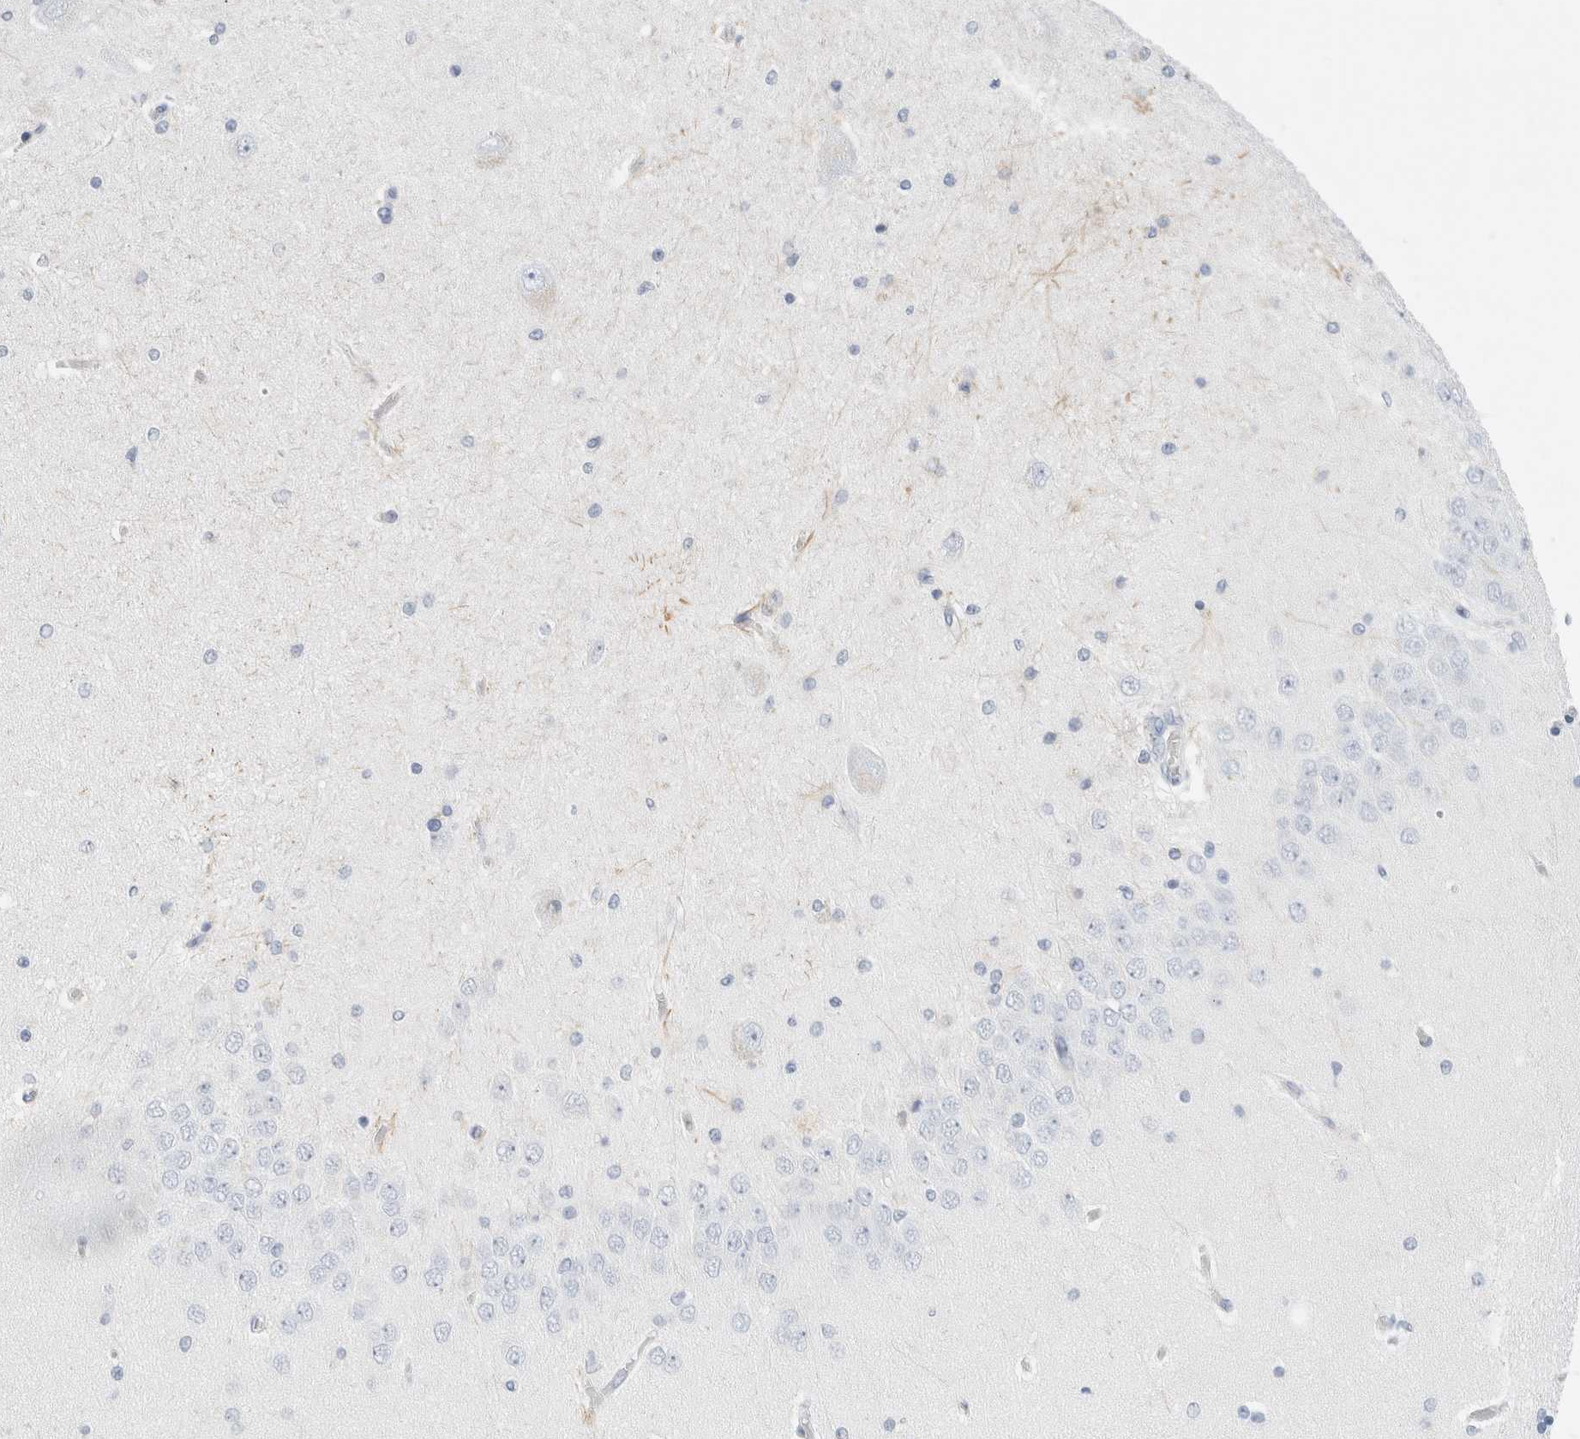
{"staining": {"intensity": "negative", "quantity": "none", "location": "none"}, "tissue": "hippocampus", "cell_type": "Glial cells", "image_type": "normal", "snomed": [{"axis": "morphology", "description": "Normal tissue, NOS"}, {"axis": "topography", "description": "Hippocampus"}], "caption": "High magnification brightfield microscopy of unremarkable hippocampus stained with DAB (brown) and counterstained with hematoxylin (blue): glial cells show no significant expression.", "gene": "MUC15", "patient": {"sex": "female", "age": 54}}